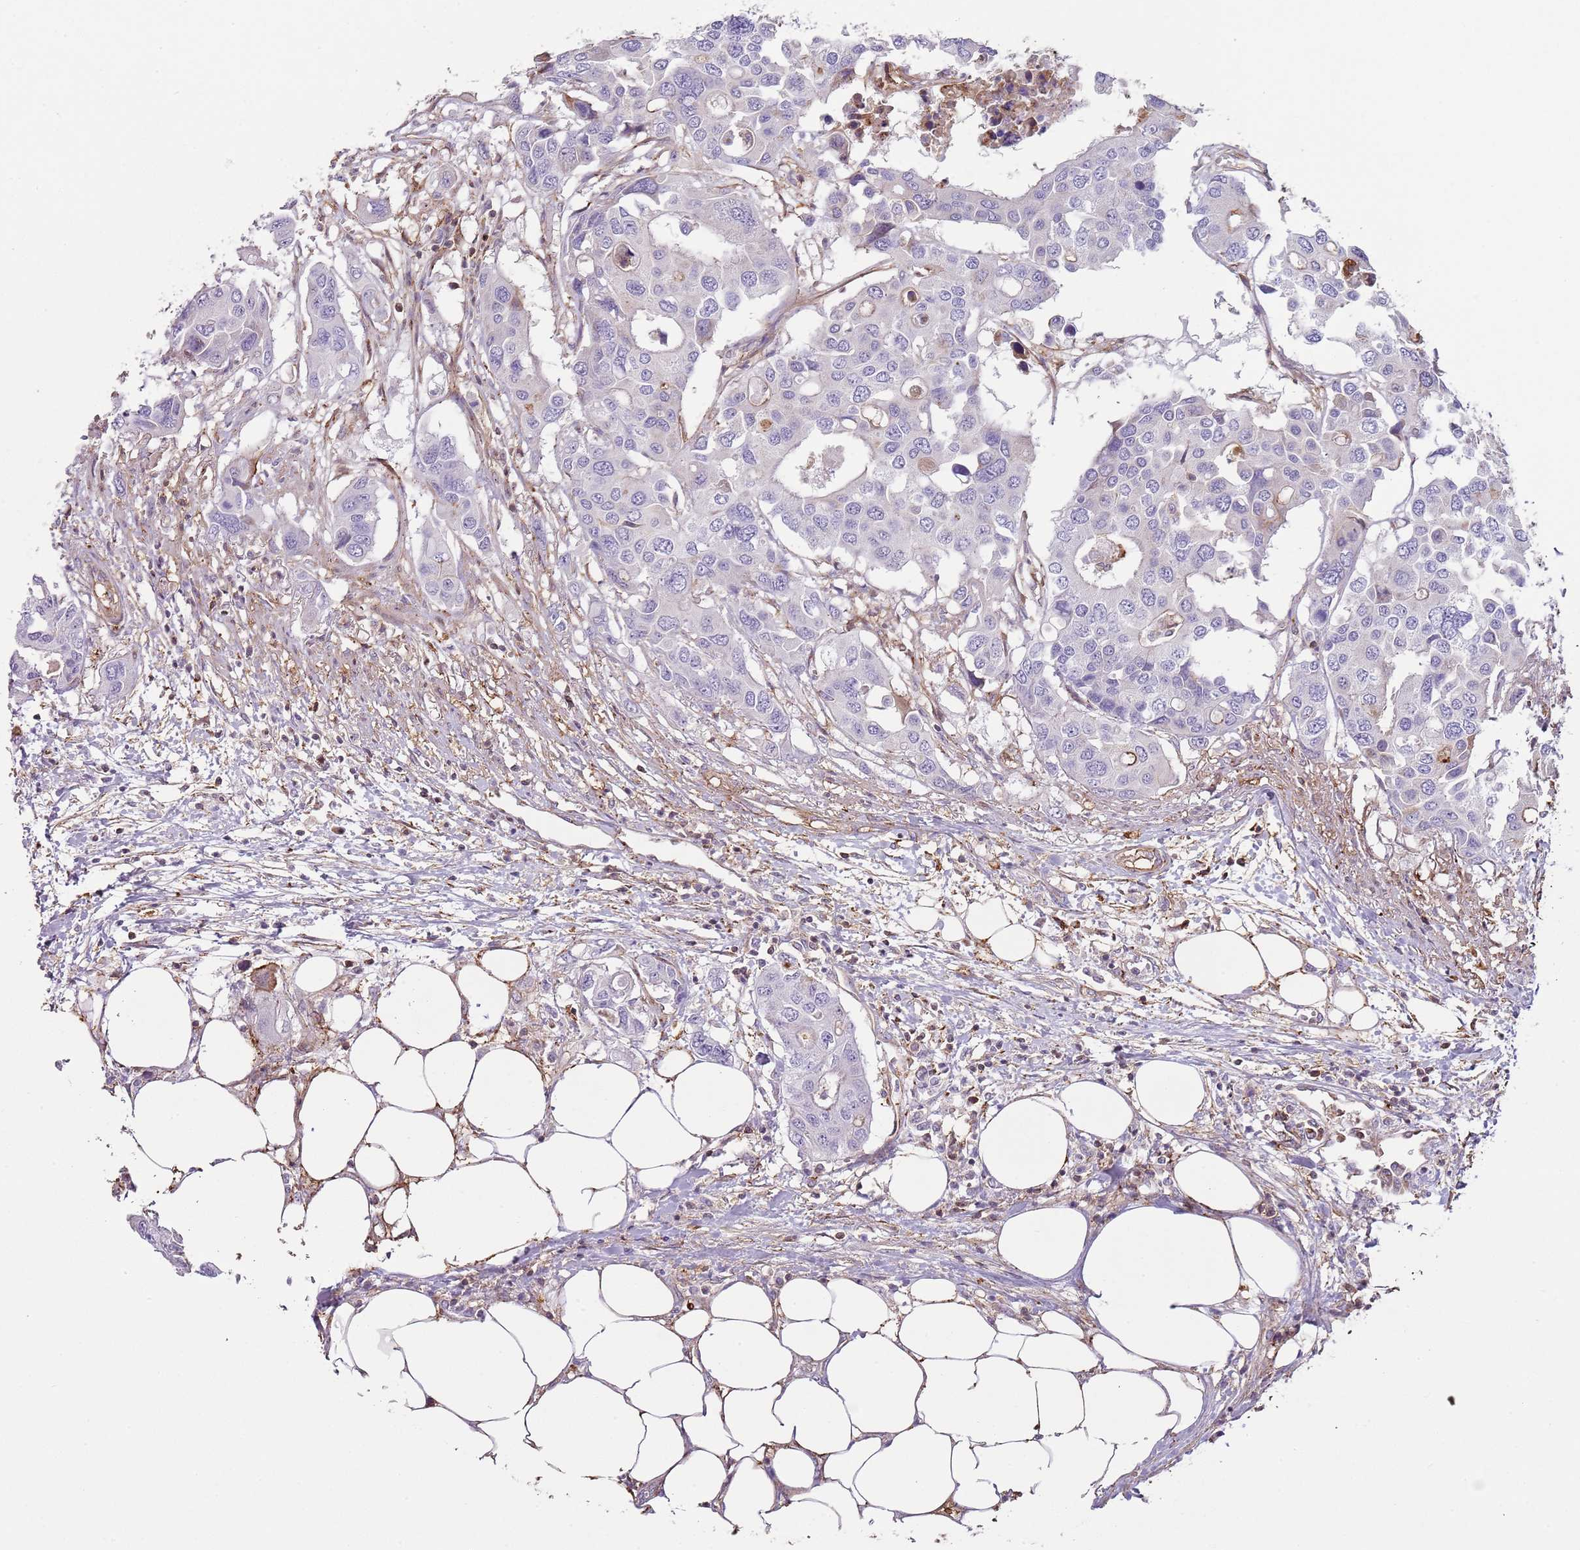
{"staining": {"intensity": "negative", "quantity": "none", "location": "none"}, "tissue": "colorectal cancer", "cell_type": "Tumor cells", "image_type": "cancer", "snomed": [{"axis": "morphology", "description": "Adenocarcinoma, NOS"}, {"axis": "topography", "description": "Colon"}], "caption": "Human colorectal cancer stained for a protein using immunohistochemistry (IHC) shows no staining in tumor cells.", "gene": "GNAI3", "patient": {"sex": "male", "age": 77}}